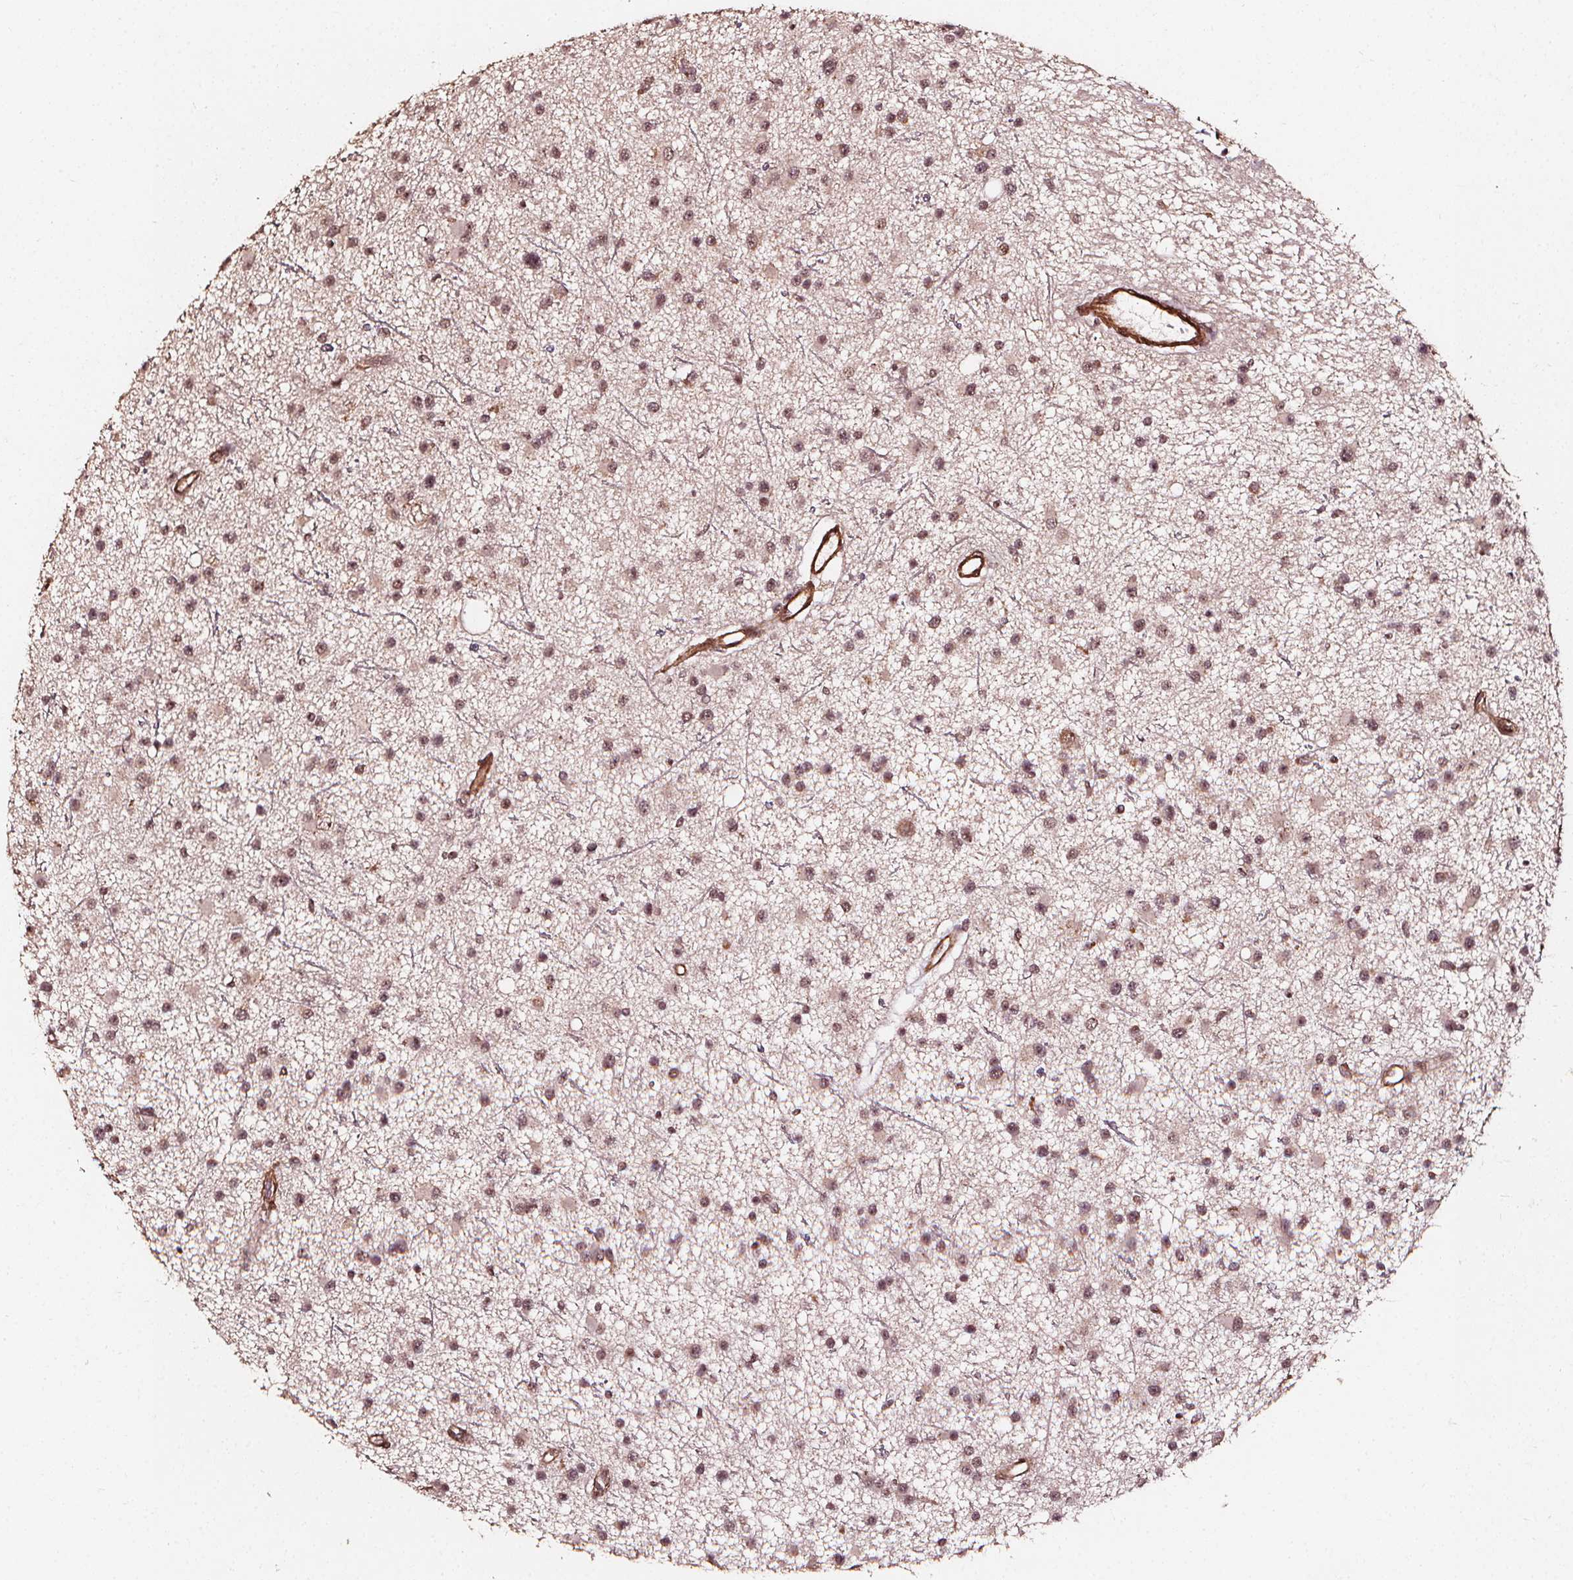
{"staining": {"intensity": "moderate", "quantity": ">75%", "location": "nuclear"}, "tissue": "glioma", "cell_type": "Tumor cells", "image_type": "cancer", "snomed": [{"axis": "morphology", "description": "Glioma, malignant, Low grade"}, {"axis": "topography", "description": "Brain"}], "caption": "This is an image of IHC staining of malignant glioma (low-grade), which shows moderate staining in the nuclear of tumor cells.", "gene": "EXOSC9", "patient": {"sex": "male", "age": 43}}